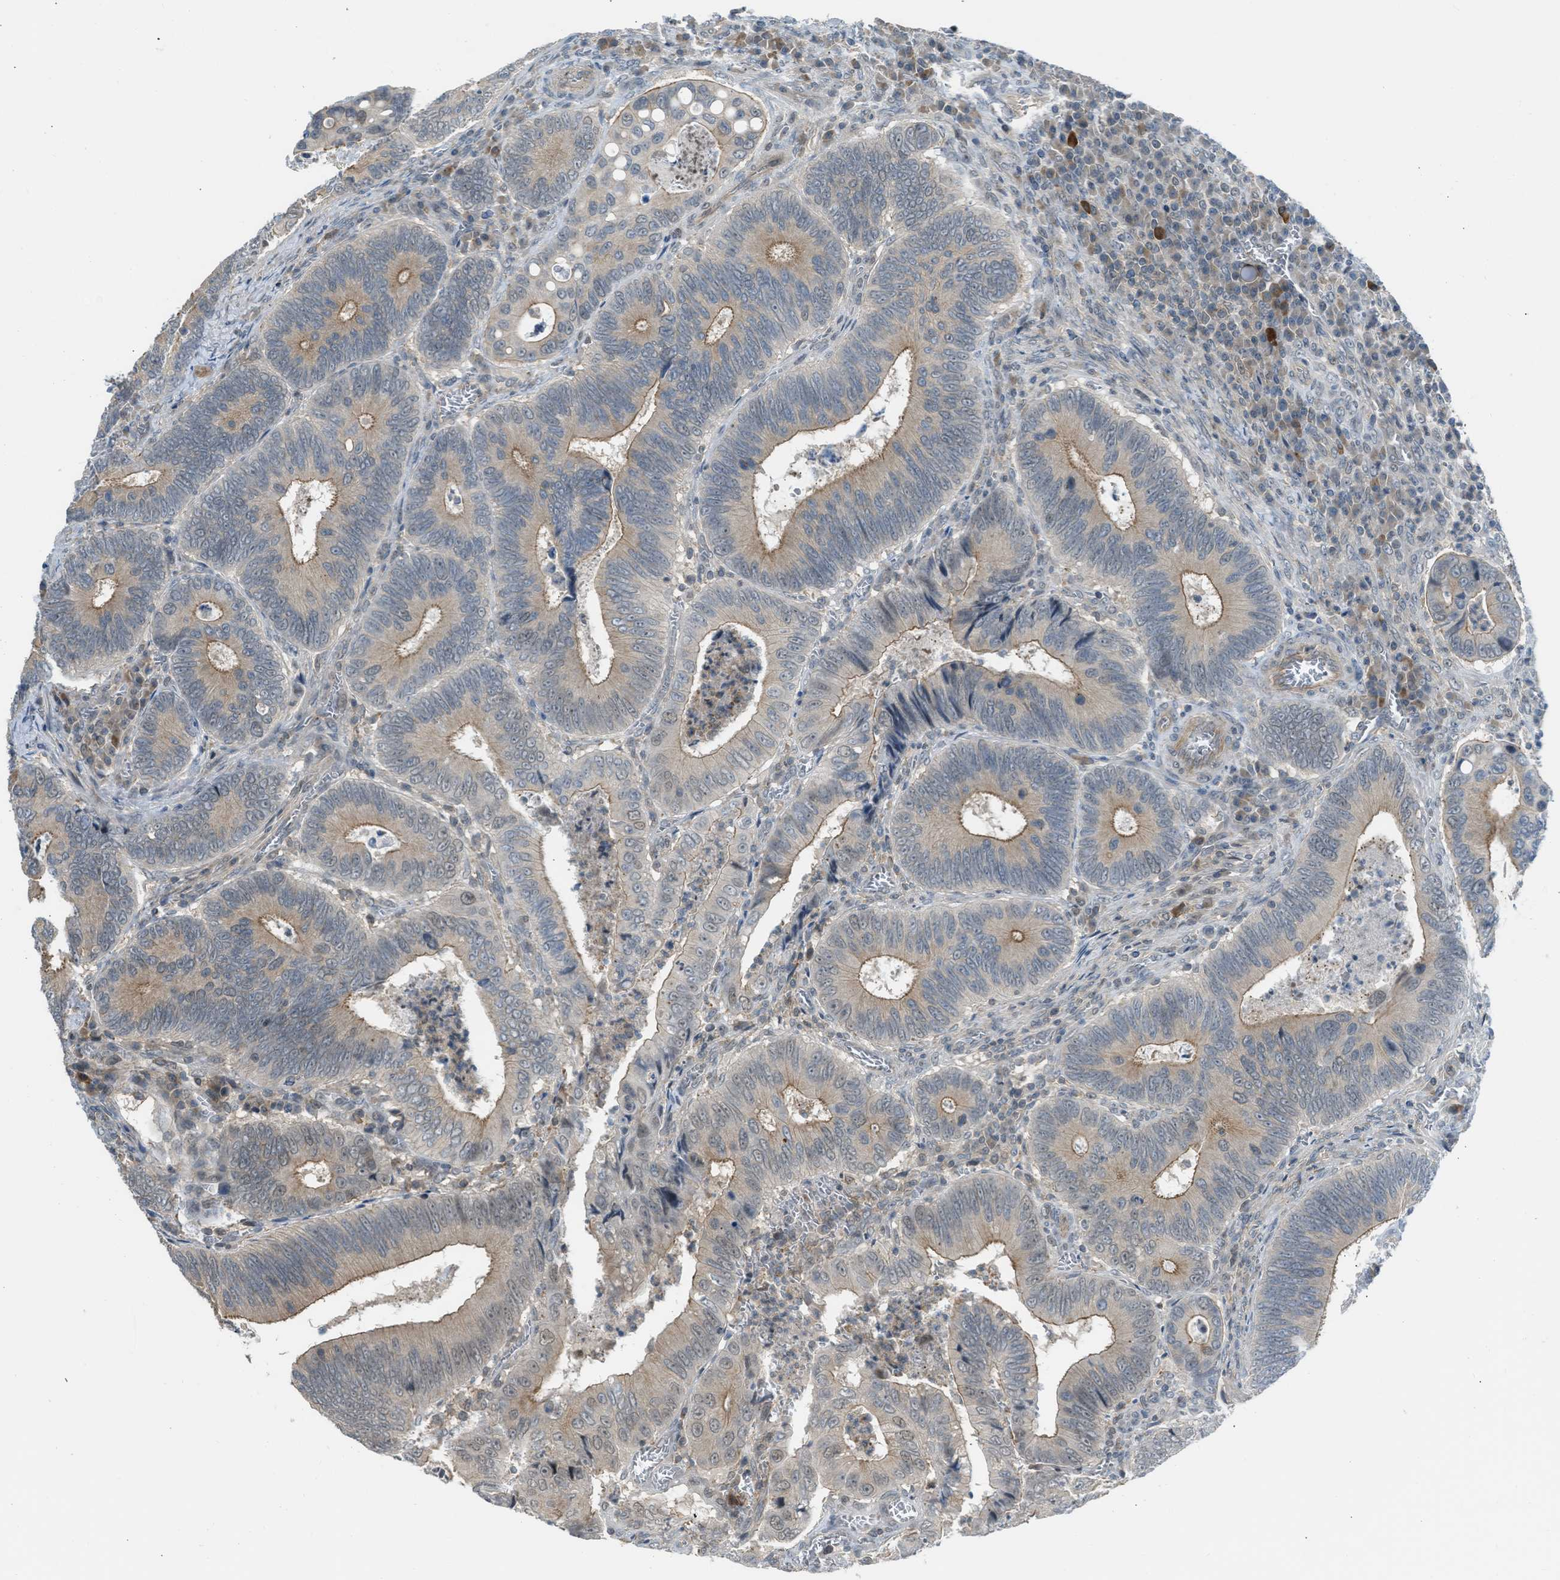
{"staining": {"intensity": "weak", "quantity": "25%-75%", "location": "cytoplasmic/membranous"}, "tissue": "colorectal cancer", "cell_type": "Tumor cells", "image_type": "cancer", "snomed": [{"axis": "morphology", "description": "Inflammation, NOS"}, {"axis": "morphology", "description": "Adenocarcinoma, NOS"}, {"axis": "topography", "description": "Colon"}], "caption": "Protein staining reveals weak cytoplasmic/membranous staining in about 25%-75% of tumor cells in adenocarcinoma (colorectal). (brown staining indicates protein expression, while blue staining denotes nuclei).", "gene": "TTBK2", "patient": {"sex": "male", "age": 72}}